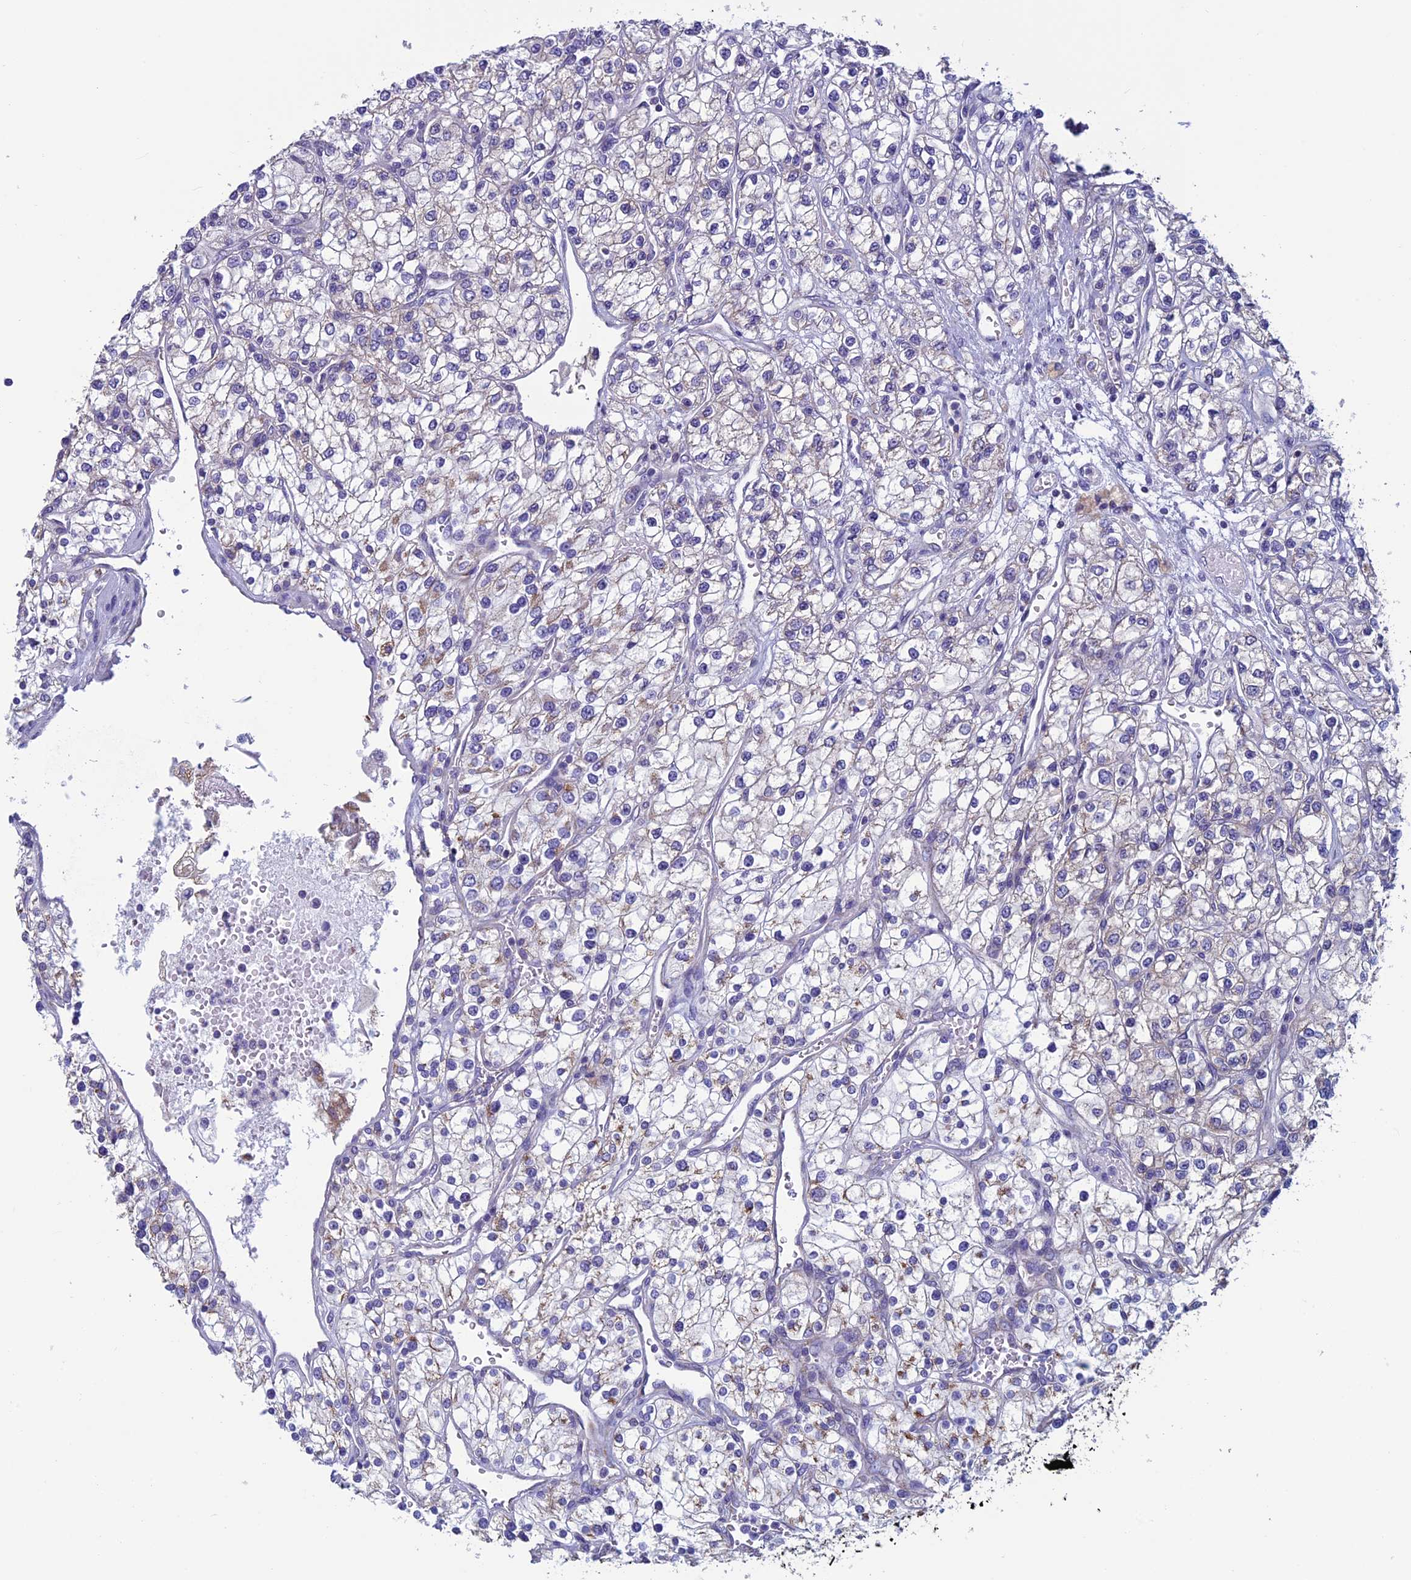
{"staining": {"intensity": "negative", "quantity": "none", "location": "none"}, "tissue": "renal cancer", "cell_type": "Tumor cells", "image_type": "cancer", "snomed": [{"axis": "morphology", "description": "Adenocarcinoma, NOS"}, {"axis": "topography", "description": "Kidney"}], "caption": "High power microscopy histopathology image of an immunohistochemistry histopathology image of renal adenocarcinoma, revealing no significant positivity in tumor cells.", "gene": "MFSD12", "patient": {"sex": "male", "age": 80}}